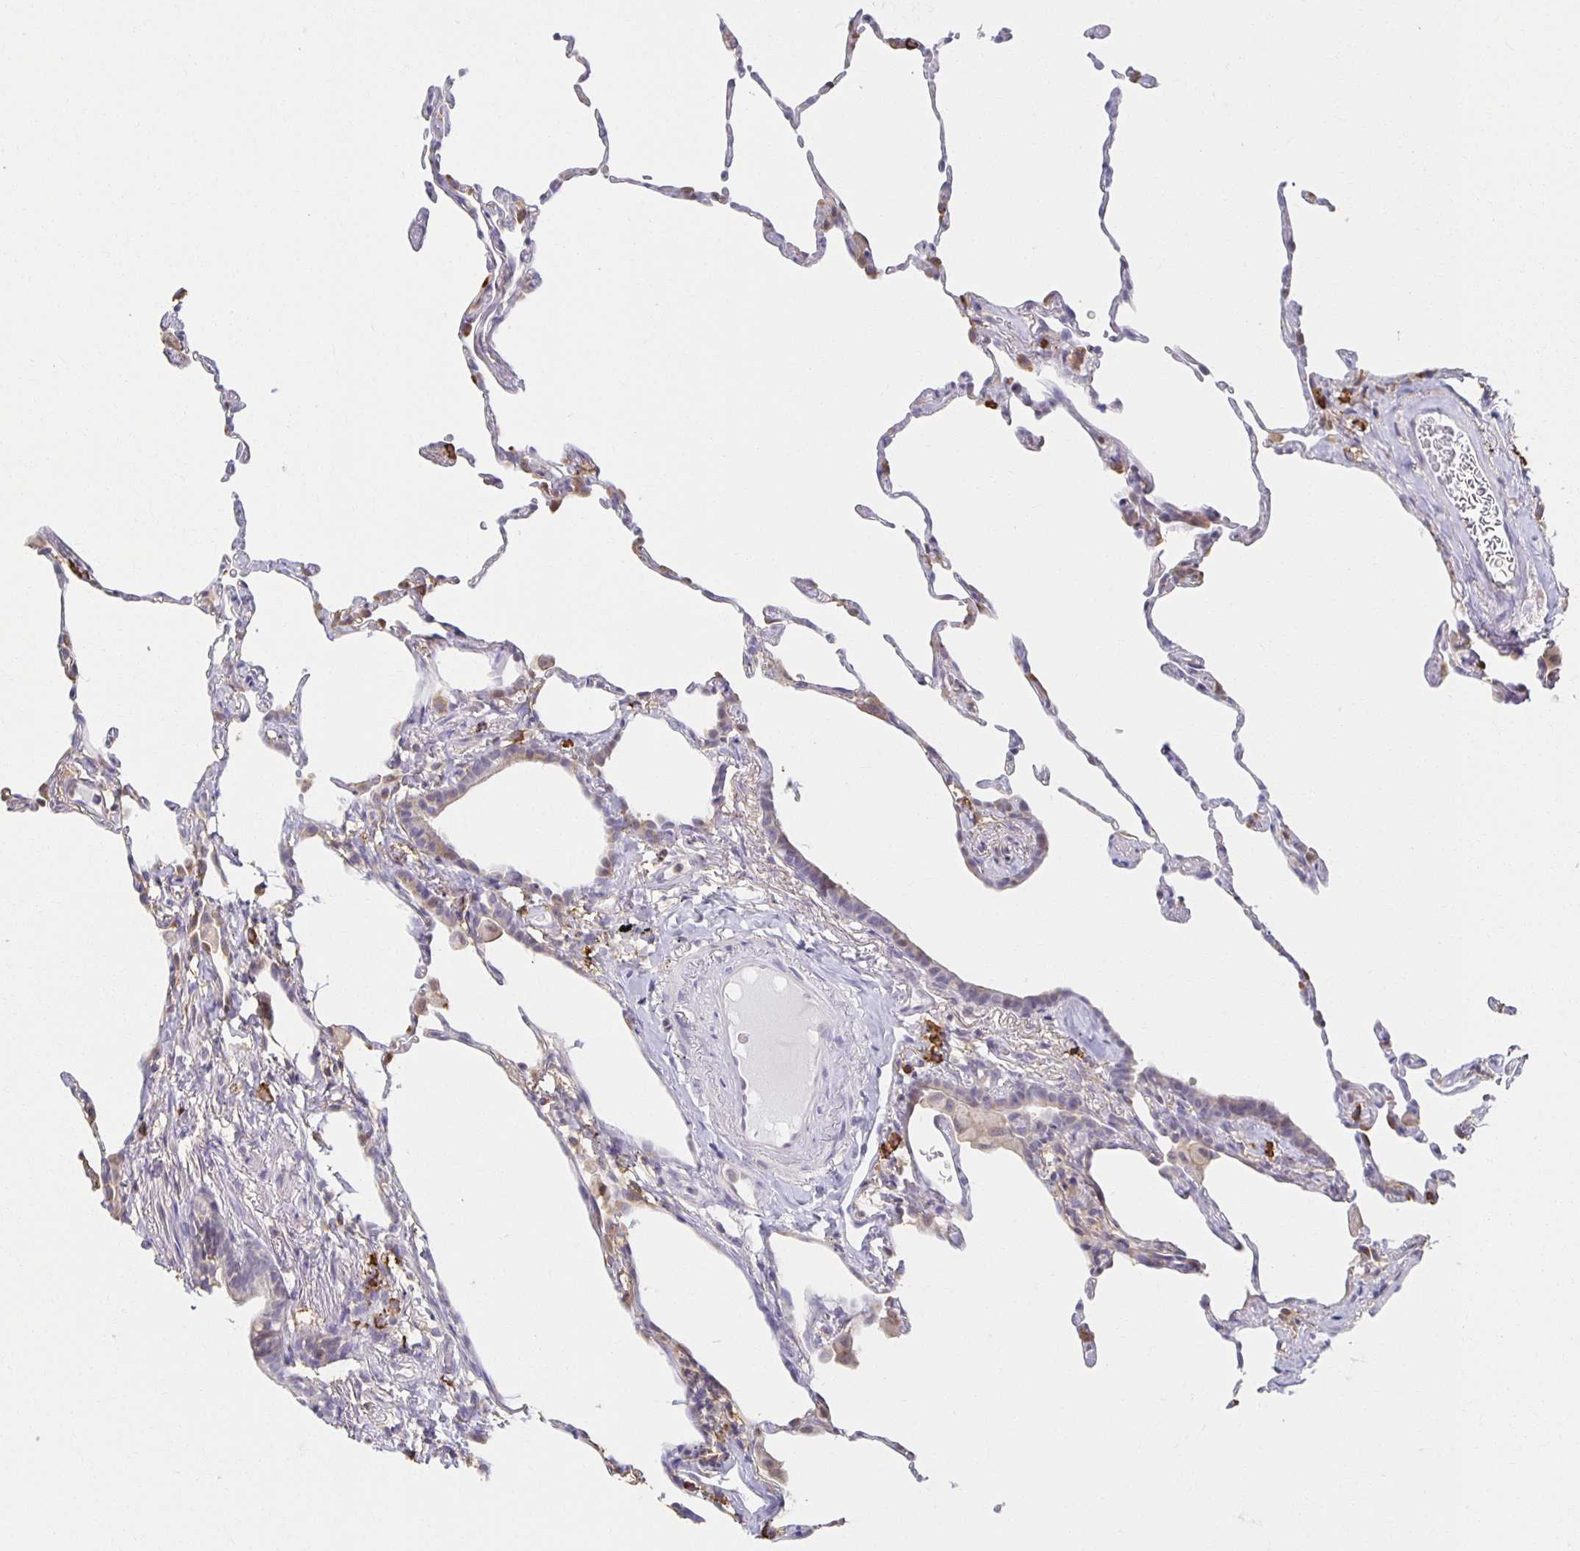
{"staining": {"intensity": "weak", "quantity": "<25%", "location": "cytoplasmic/membranous"}, "tissue": "lung", "cell_type": "Alveolar cells", "image_type": "normal", "snomed": [{"axis": "morphology", "description": "Normal tissue, NOS"}, {"axis": "topography", "description": "Lung"}], "caption": "An IHC image of unremarkable lung is shown. There is no staining in alveolar cells of lung. (IHC, brightfield microscopy, high magnification).", "gene": "ZNF692", "patient": {"sex": "female", "age": 57}}